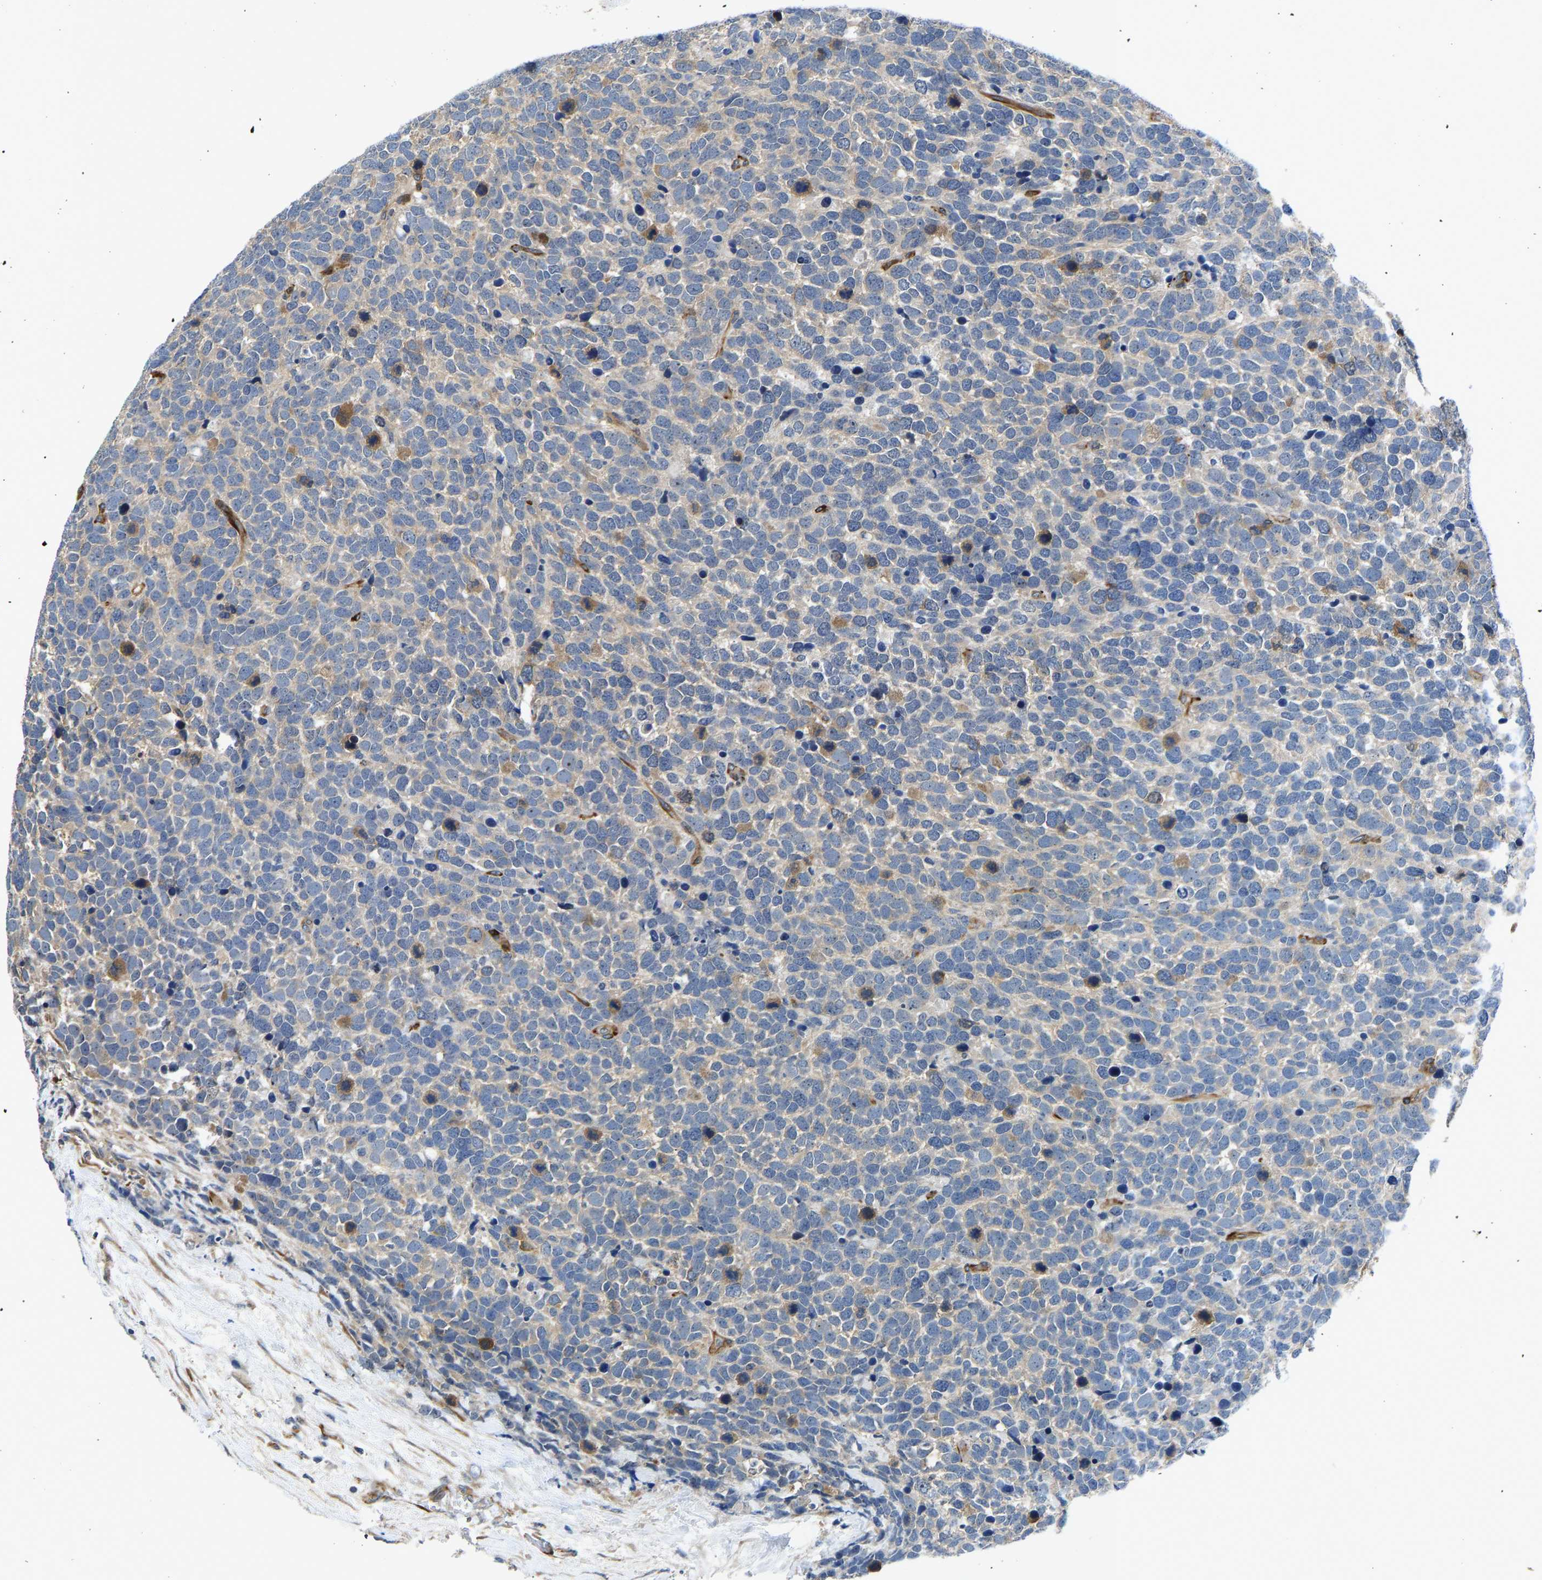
{"staining": {"intensity": "weak", "quantity": "<25%", "location": "cytoplasmic/membranous"}, "tissue": "urothelial cancer", "cell_type": "Tumor cells", "image_type": "cancer", "snomed": [{"axis": "morphology", "description": "Urothelial carcinoma, High grade"}, {"axis": "topography", "description": "Urinary bladder"}], "caption": "Immunohistochemistry (IHC) photomicrograph of human urothelial cancer stained for a protein (brown), which displays no staining in tumor cells. The staining was performed using DAB to visualize the protein expression in brown, while the nuclei were stained in blue with hematoxylin (Magnification: 20x).", "gene": "RESF1", "patient": {"sex": "female", "age": 82}}